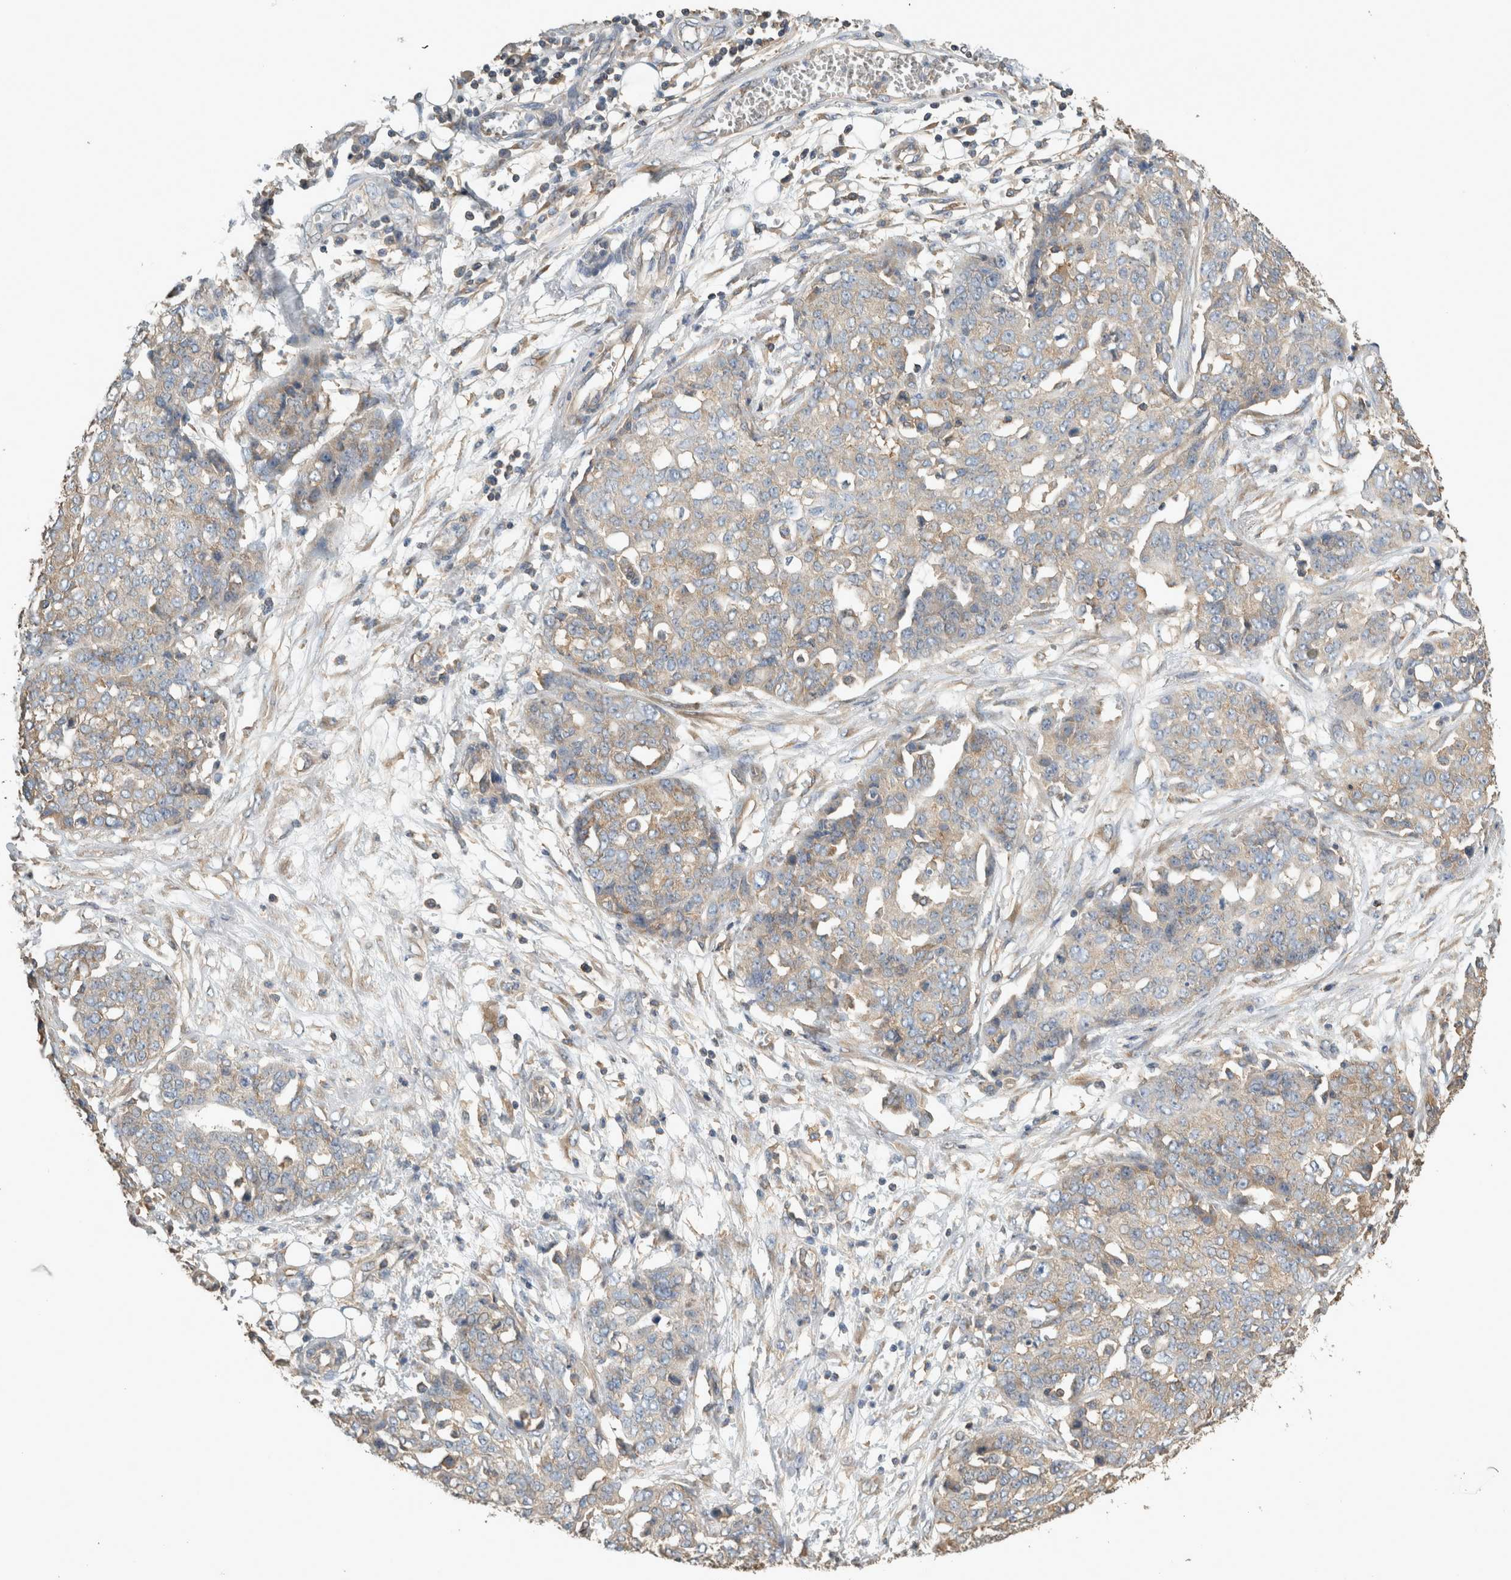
{"staining": {"intensity": "weak", "quantity": "25%-75%", "location": "cytoplasmic/membranous"}, "tissue": "ovarian cancer", "cell_type": "Tumor cells", "image_type": "cancer", "snomed": [{"axis": "morphology", "description": "Cystadenocarcinoma, serous, NOS"}, {"axis": "topography", "description": "Soft tissue"}, {"axis": "topography", "description": "Ovary"}], "caption": "Immunohistochemistry (IHC) photomicrograph of neoplastic tissue: human ovarian serous cystadenocarcinoma stained using IHC shows low levels of weak protein expression localized specifically in the cytoplasmic/membranous of tumor cells, appearing as a cytoplasmic/membranous brown color.", "gene": "EIF4G3", "patient": {"sex": "female", "age": 57}}